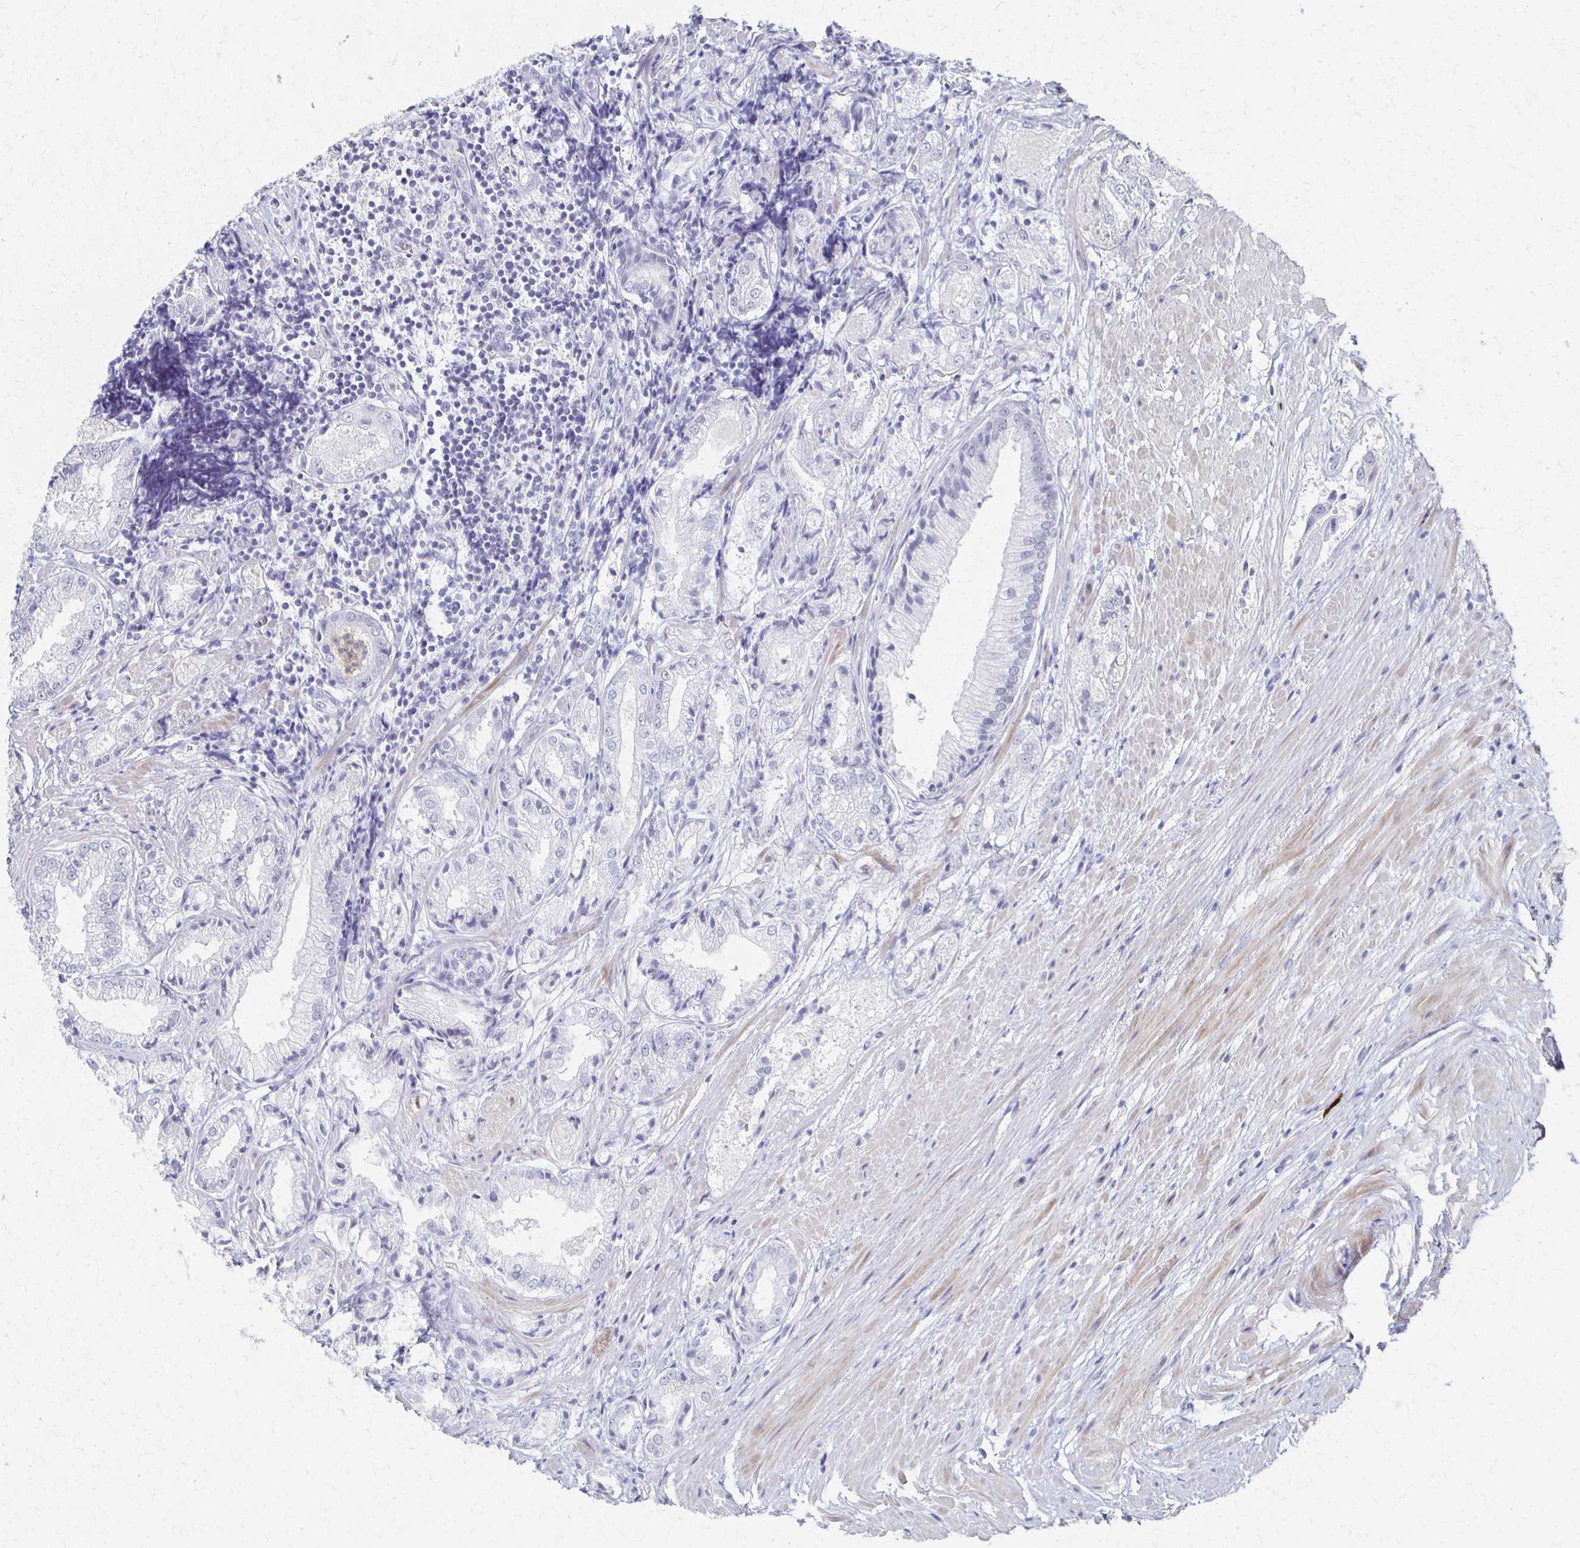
{"staining": {"intensity": "negative", "quantity": "none", "location": "none"}, "tissue": "prostate cancer", "cell_type": "Tumor cells", "image_type": "cancer", "snomed": [{"axis": "morphology", "description": "Adenocarcinoma, High grade"}, {"axis": "topography", "description": "Prostate"}], "caption": "High-grade adenocarcinoma (prostate) was stained to show a protein in brown. There is no significant positivity in tumor cells. (DAB (3,3'-diaminobenzidine) IHC, high magnification).", "gene": "CXCR2", "patient": {"sex": "male", "age": 61}}